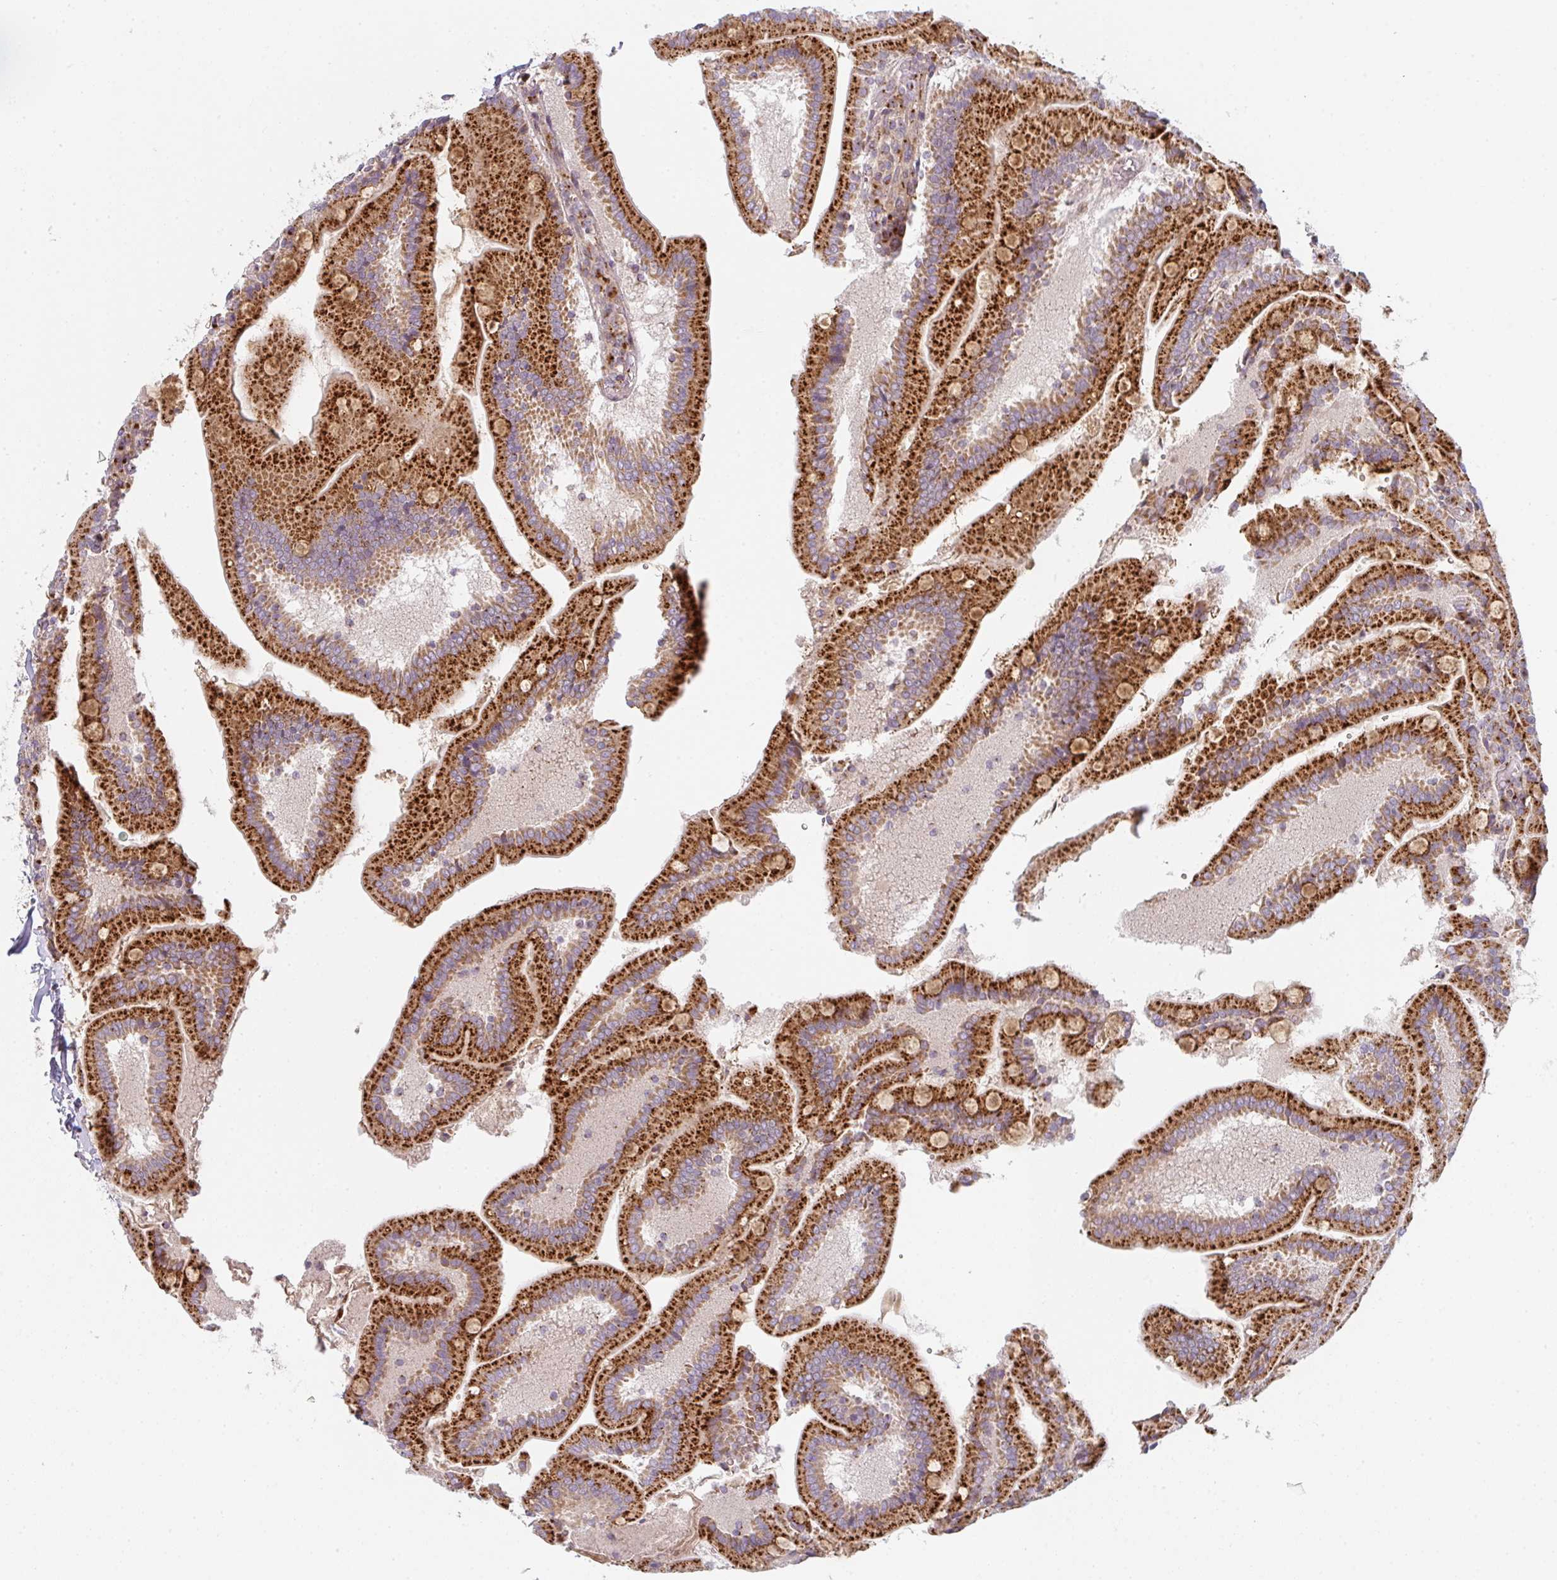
{"staining": {"intensity": "strong", "quantity": ">75%", "location": "cytoplasmic/membranous"}, "tissue": "duodenum", "cell_type": "Glandular cells", "image_type": "normal", "snomed": [{"axis": "morphology", "description": "Normal tissue, NOS"}, {"axis": "topography", "description": "Duodenum"}], "caption": "High-magnification brightfield microscopy of benign duodenum stained with DAB (brown) and counterstained with hematoxylin (blue). glandular cells exhibit strong cytoplasmic/membranous positivity is present in about>75% of cells. The staining is performed using DAB brown chromogen to label protein expression. The nuclei are counter-stained blue using hematoxylin.", "gene": "GVQW3", "patient": {"sex": "female", "age": 62}}